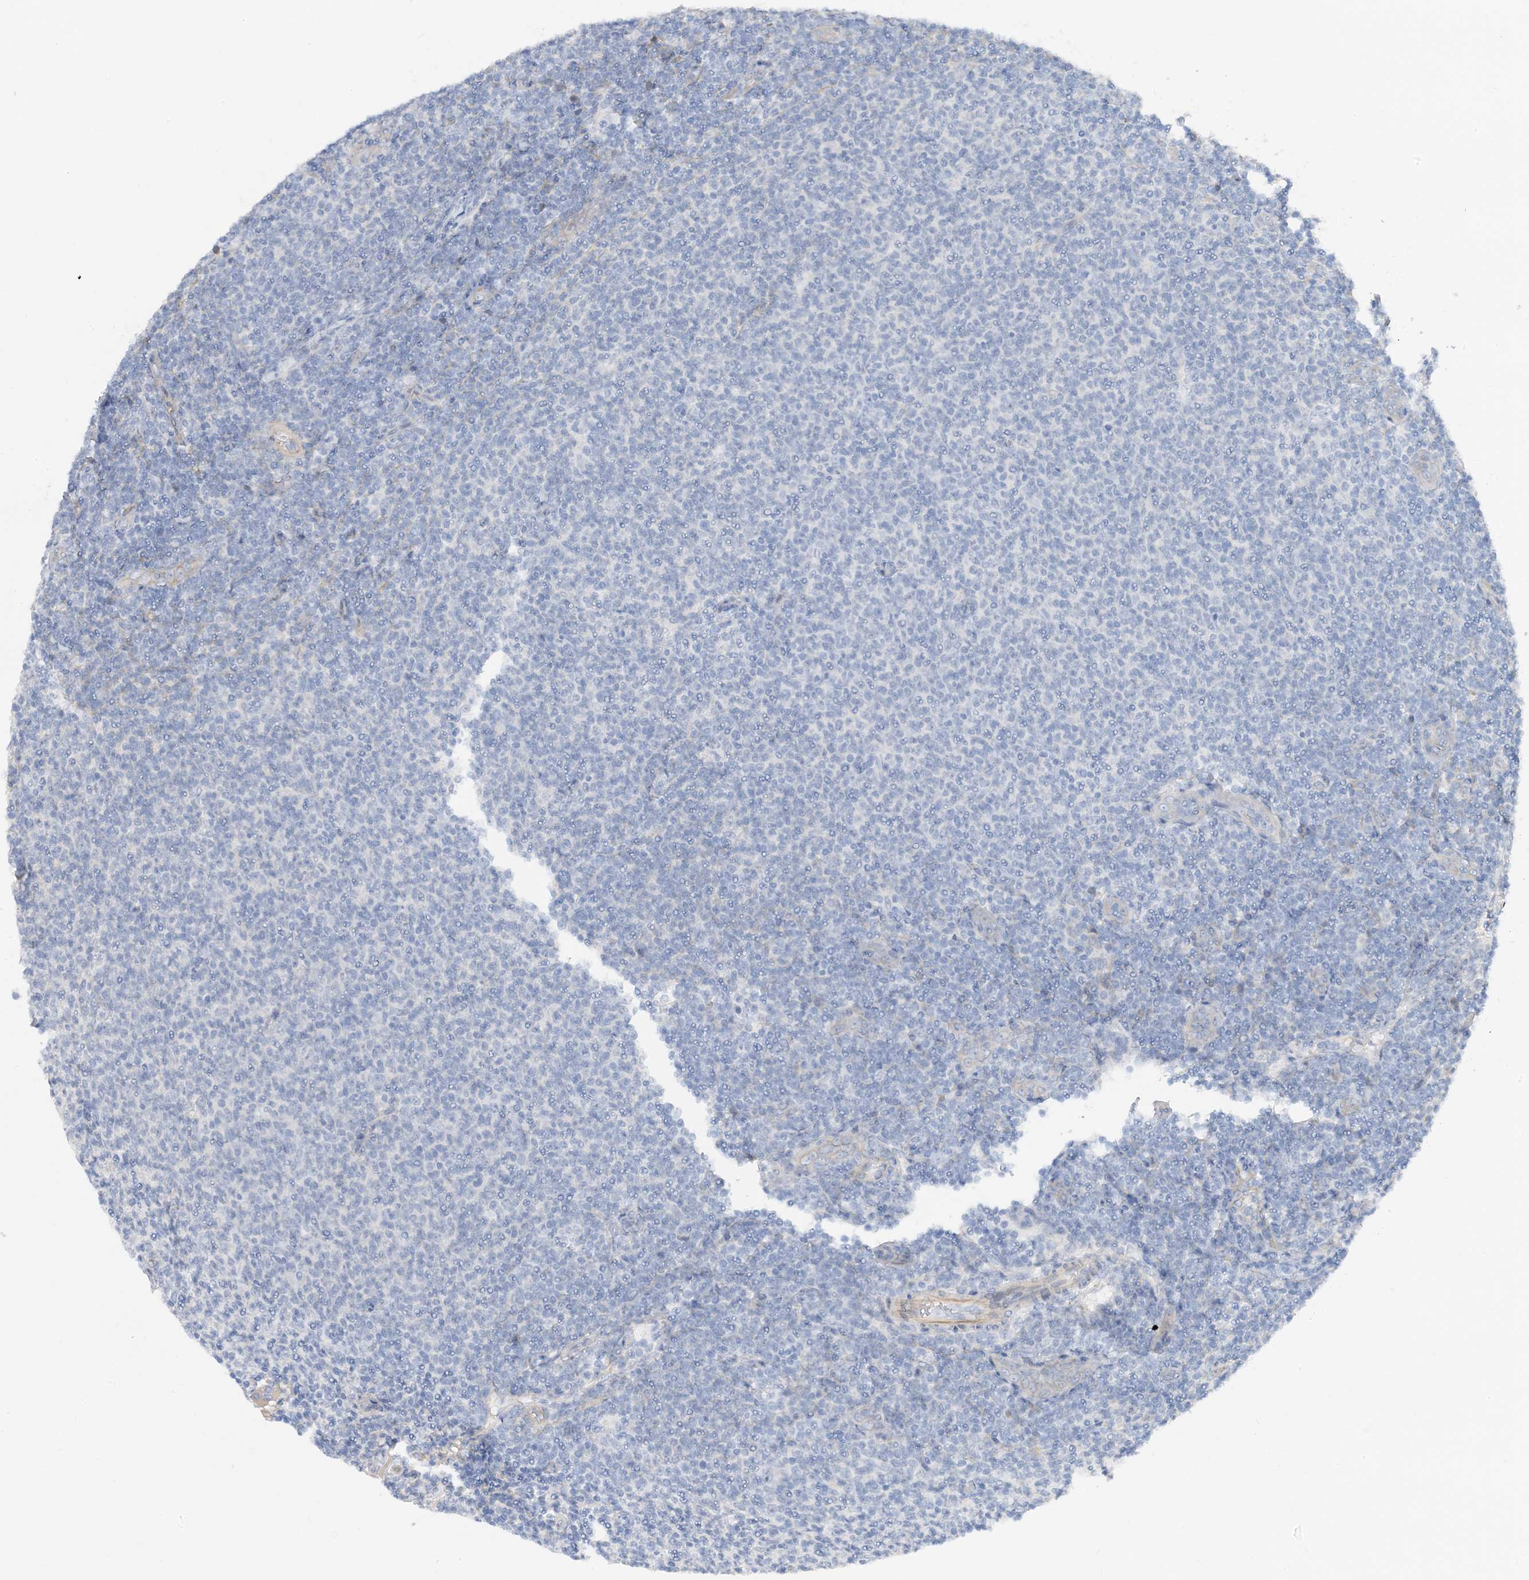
{"staining": {"intensity": "negative", "quantity": "none", "location": "none"}, "tissue": "lymphoma", "cell_type": "Tumor cells", "image_type": "cancer", "snomed": [{"axis": "morphology", "description": "Malignant lymphoma, non-Hodgkin's type, Low grade"}, {"axis": "topography", "description": "Lymph node"}], "caption": "There is no significant expression in tumor cells of lymphoma.", "gene": "IL36B", "patient": {"sex": "male", "age": 66}}